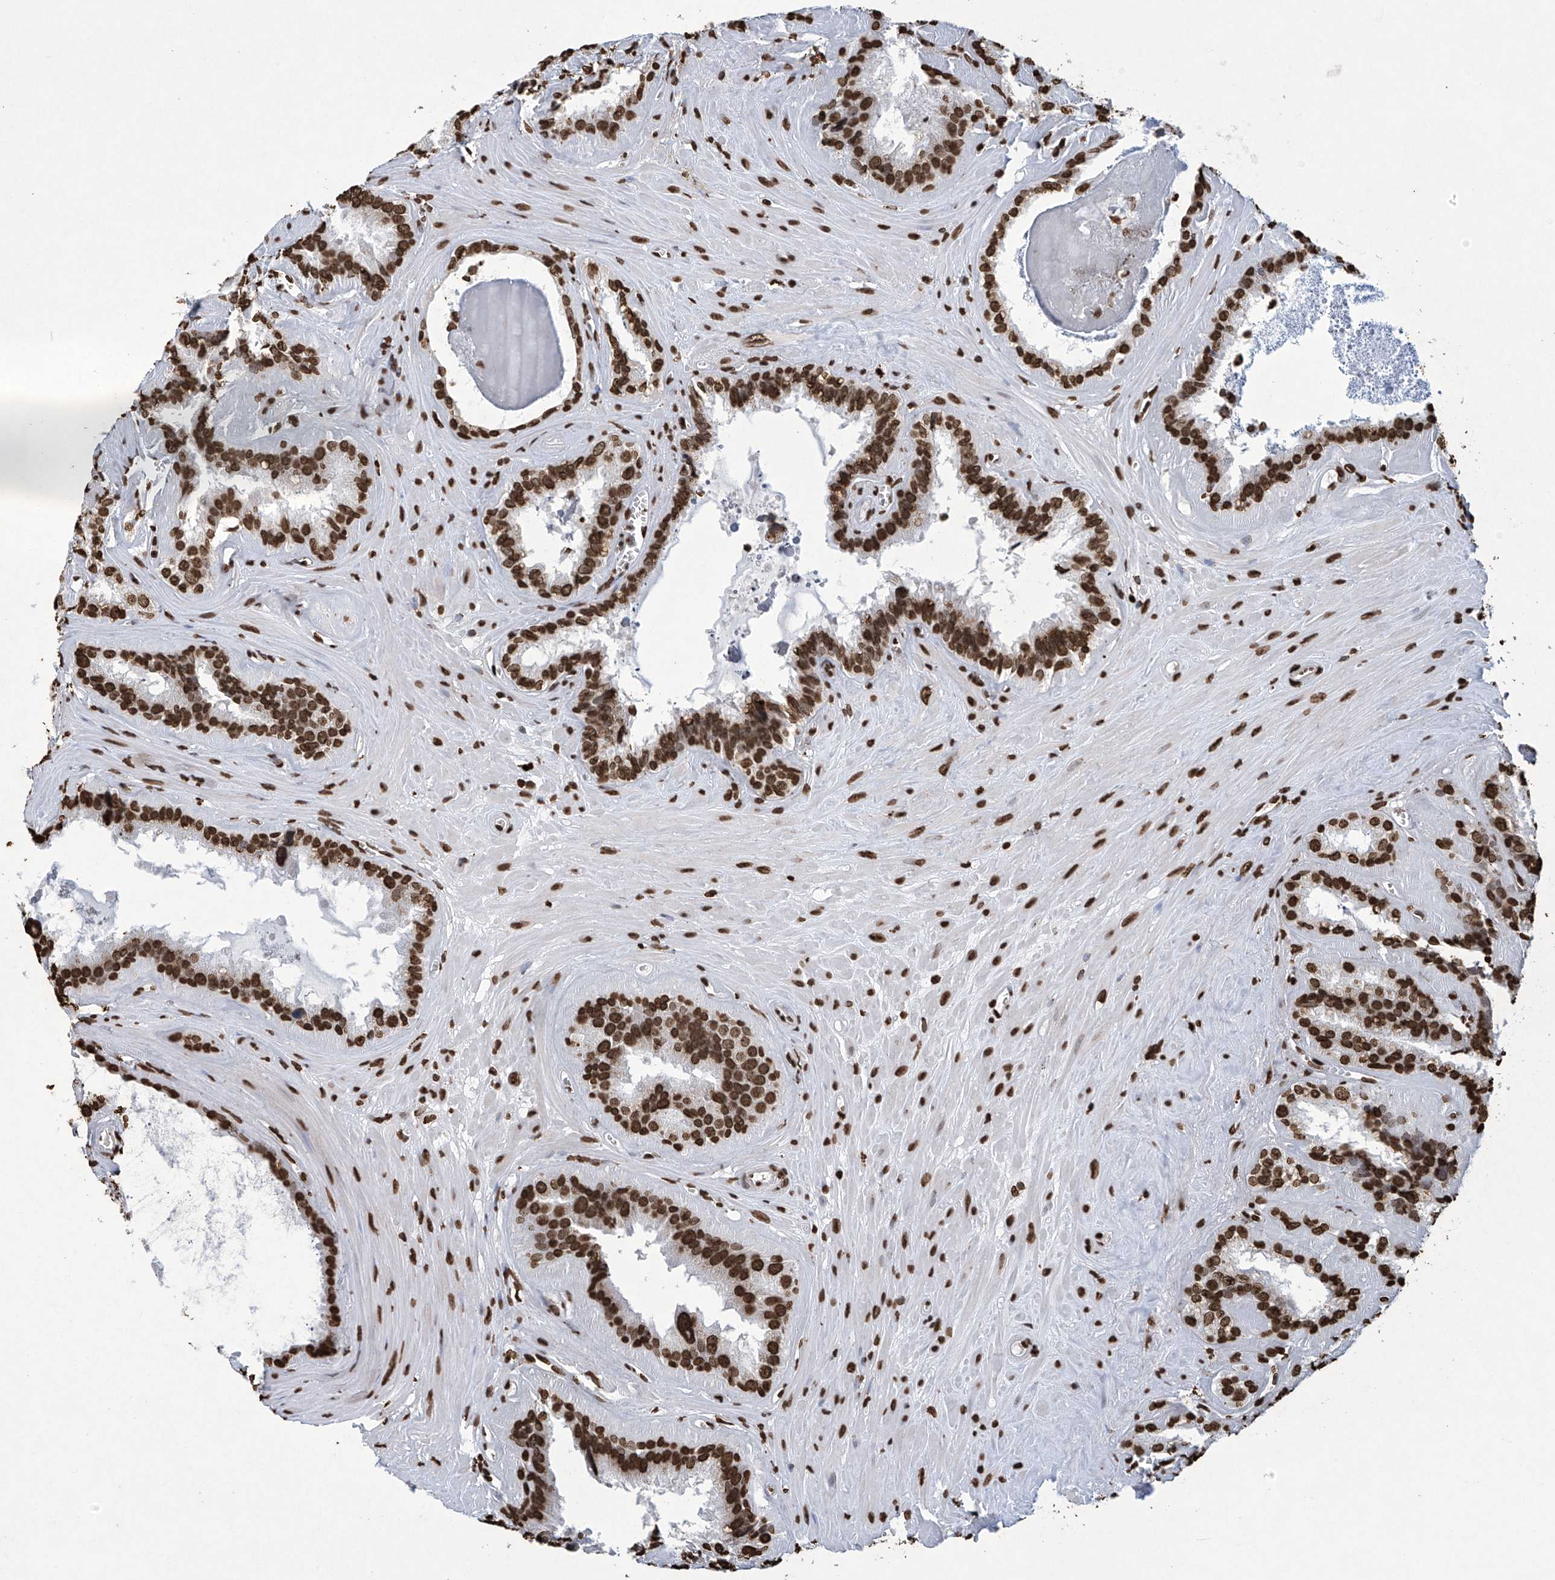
{"staining": {"intensity": "strong", "quantity": ">75%", "location": "nuclear"}, "tissue": "seminal vesicle", "cell_type": "Glandular cells", "image_type": "normal", "snomed": [{"axis": "morphology", "description": "Normal tissue, NOS"}, {"axis": "topography", "description": "Prostate"}, {"axis": "topography", "description": "Seminal veicle"}], "caption": "Strong nuclear expression is appreciated in about >75% of glandular cells in unremarkable seminal vesicle.", "gene": "H3", "patient": {"sex": "male", "age": 59}}